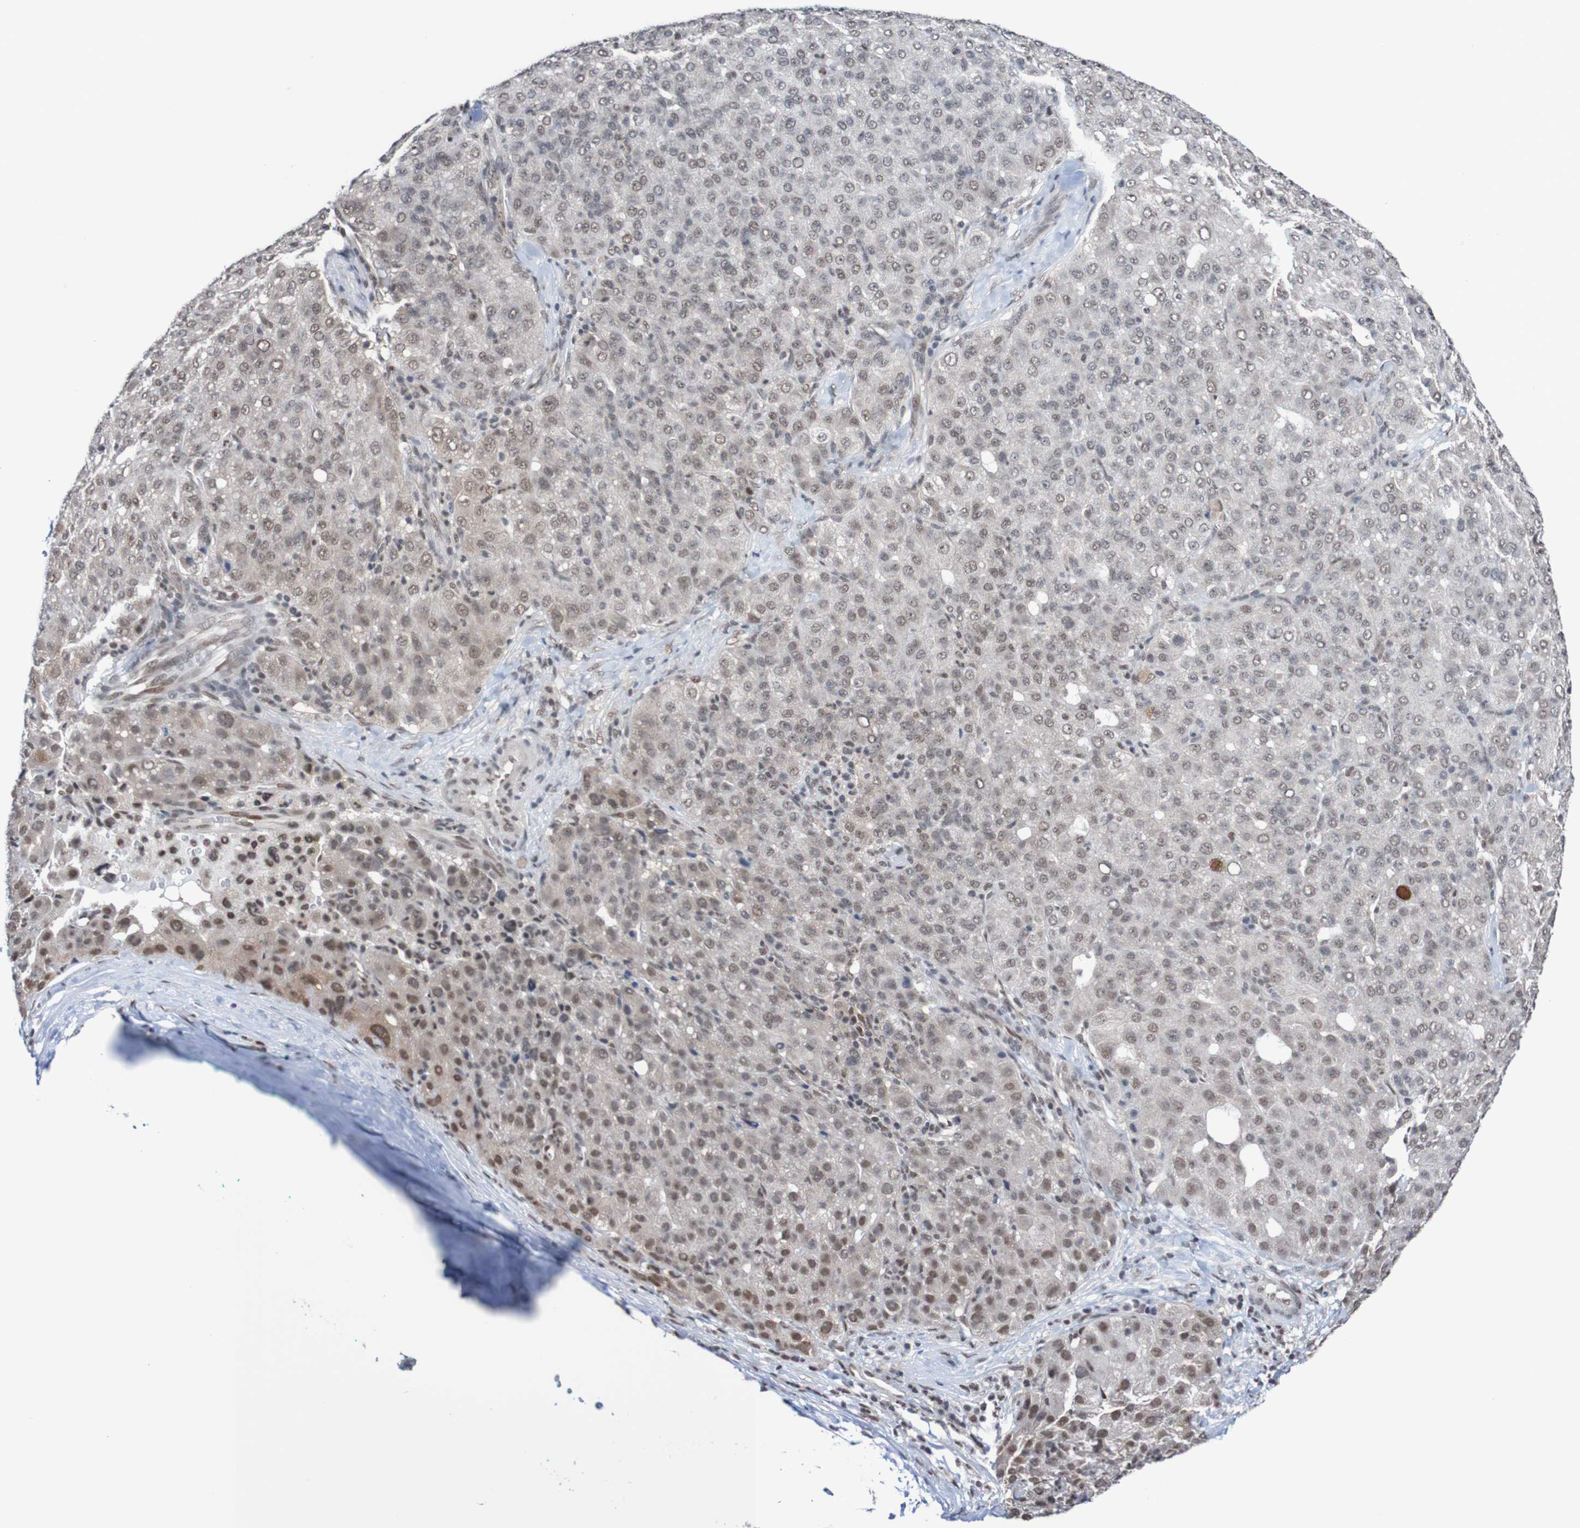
{"staining": {"intensity": "weak", "quantity": "<25%", "location": "nuclear"}, "tissue": "liver cancer", "cell_type": "Tumor cells", "image_type": "cancer", "snomed": [{"axis": "morphology", "description": "Carcinoma, Hepatocellular, NOS"}, {"axis": "topography", "description": "Liver"}], "caption": "Tumor cells show no significant positivity in liver hepatocellular carcinoma.", "gene": "CDC5L", "patient": {"sex": "male", "age": 65}}